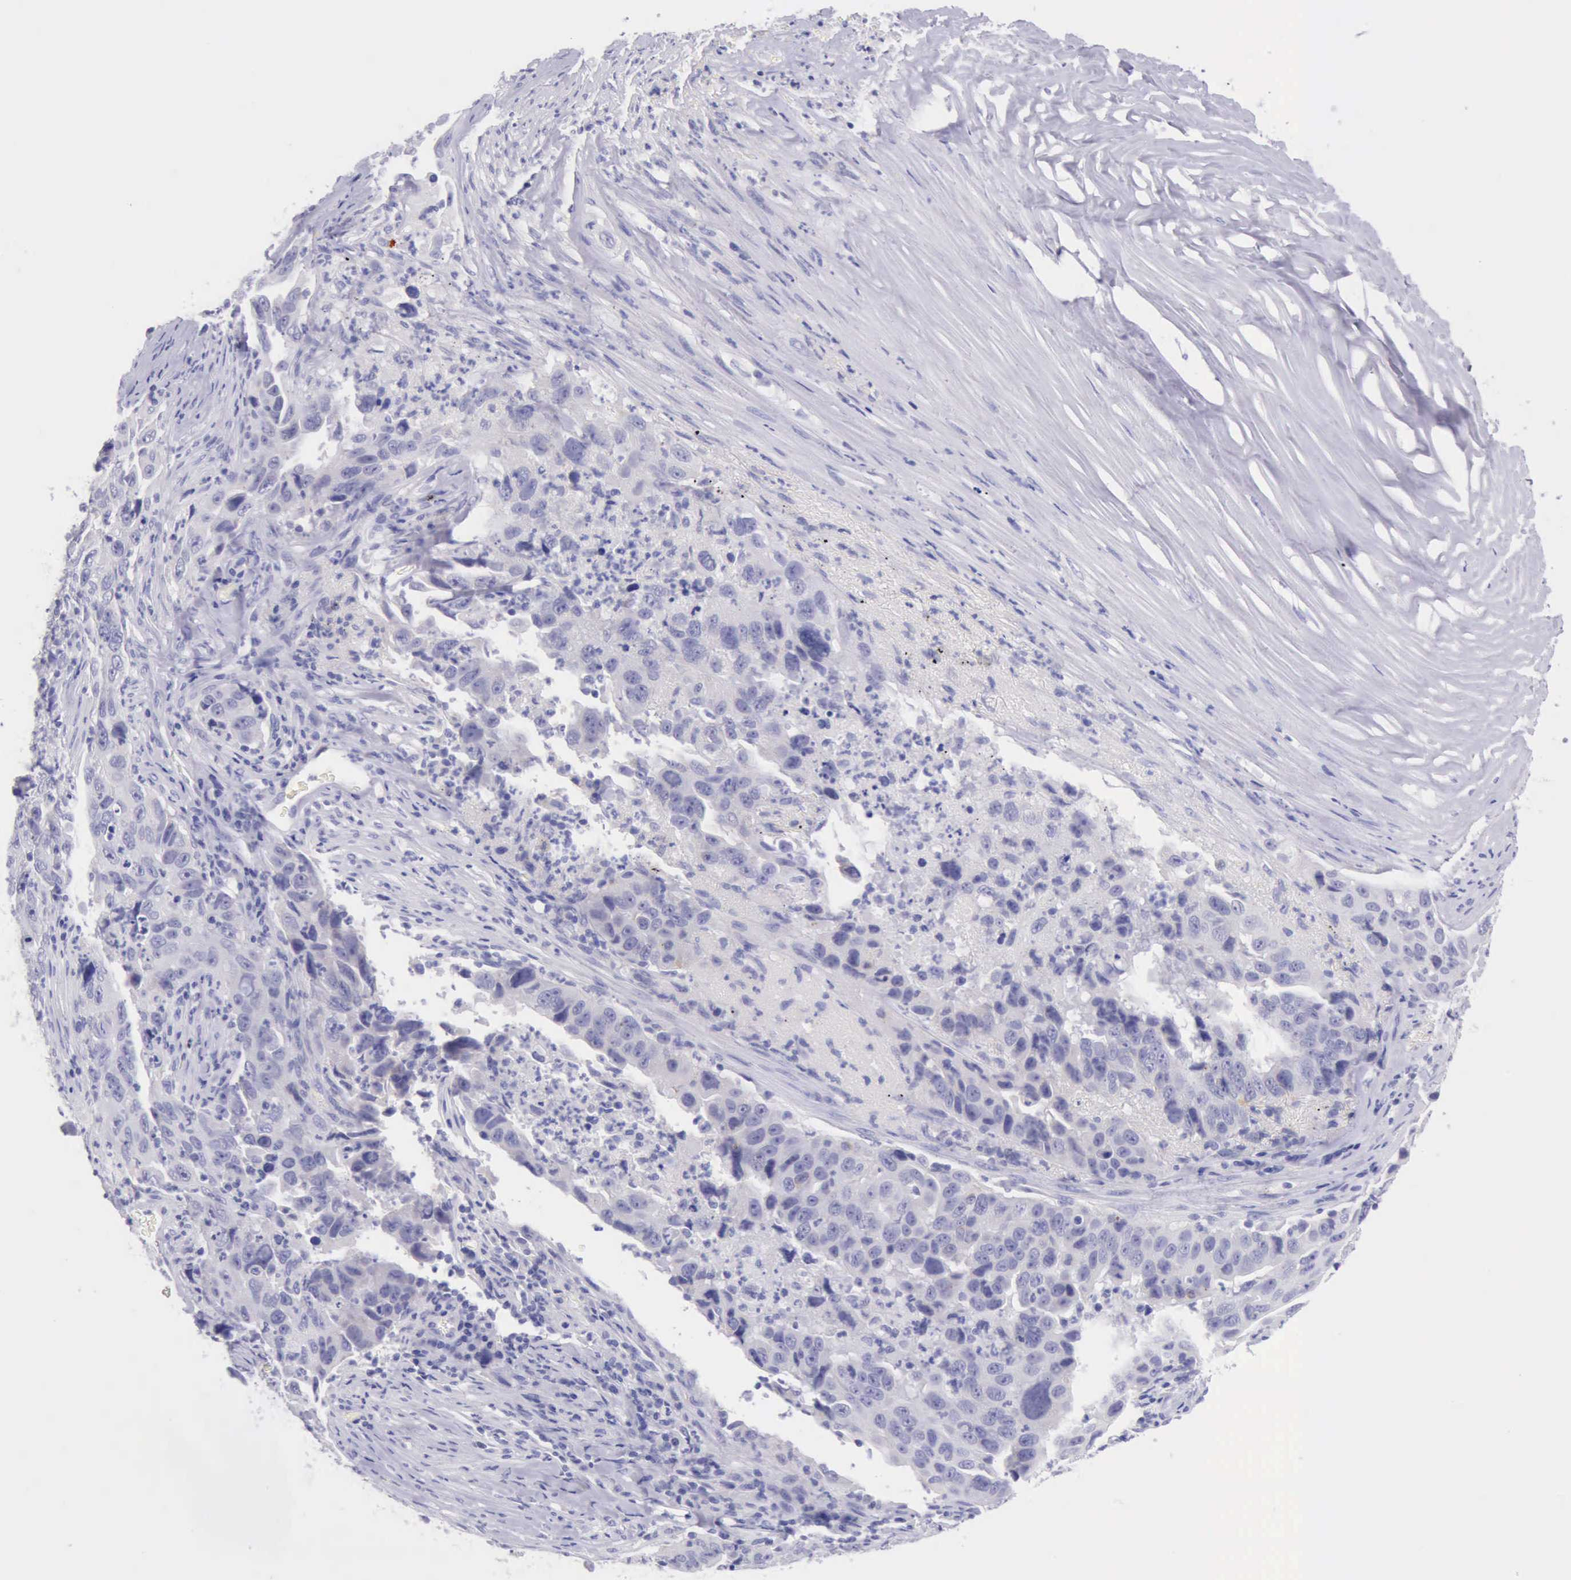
{"staining": {"intensity": "negative", "quantity": "none", "location": "none"}, "tissue": "lung cancer", "cell_type": "Tumor cells", "image_type": "cancer", "snomed": [{"axis": "morphology", "description": "Squamous cell carcinoma, NOS"}, {"axis": "topography", "description": "Lung"}], "caption": "Tumor cells are negative for protein expression in human lung squamous cell carcinoma. Nuclei are stained in blue.", "gene": "LRFN5", "patient": {"sex": "male", "age": 64}}